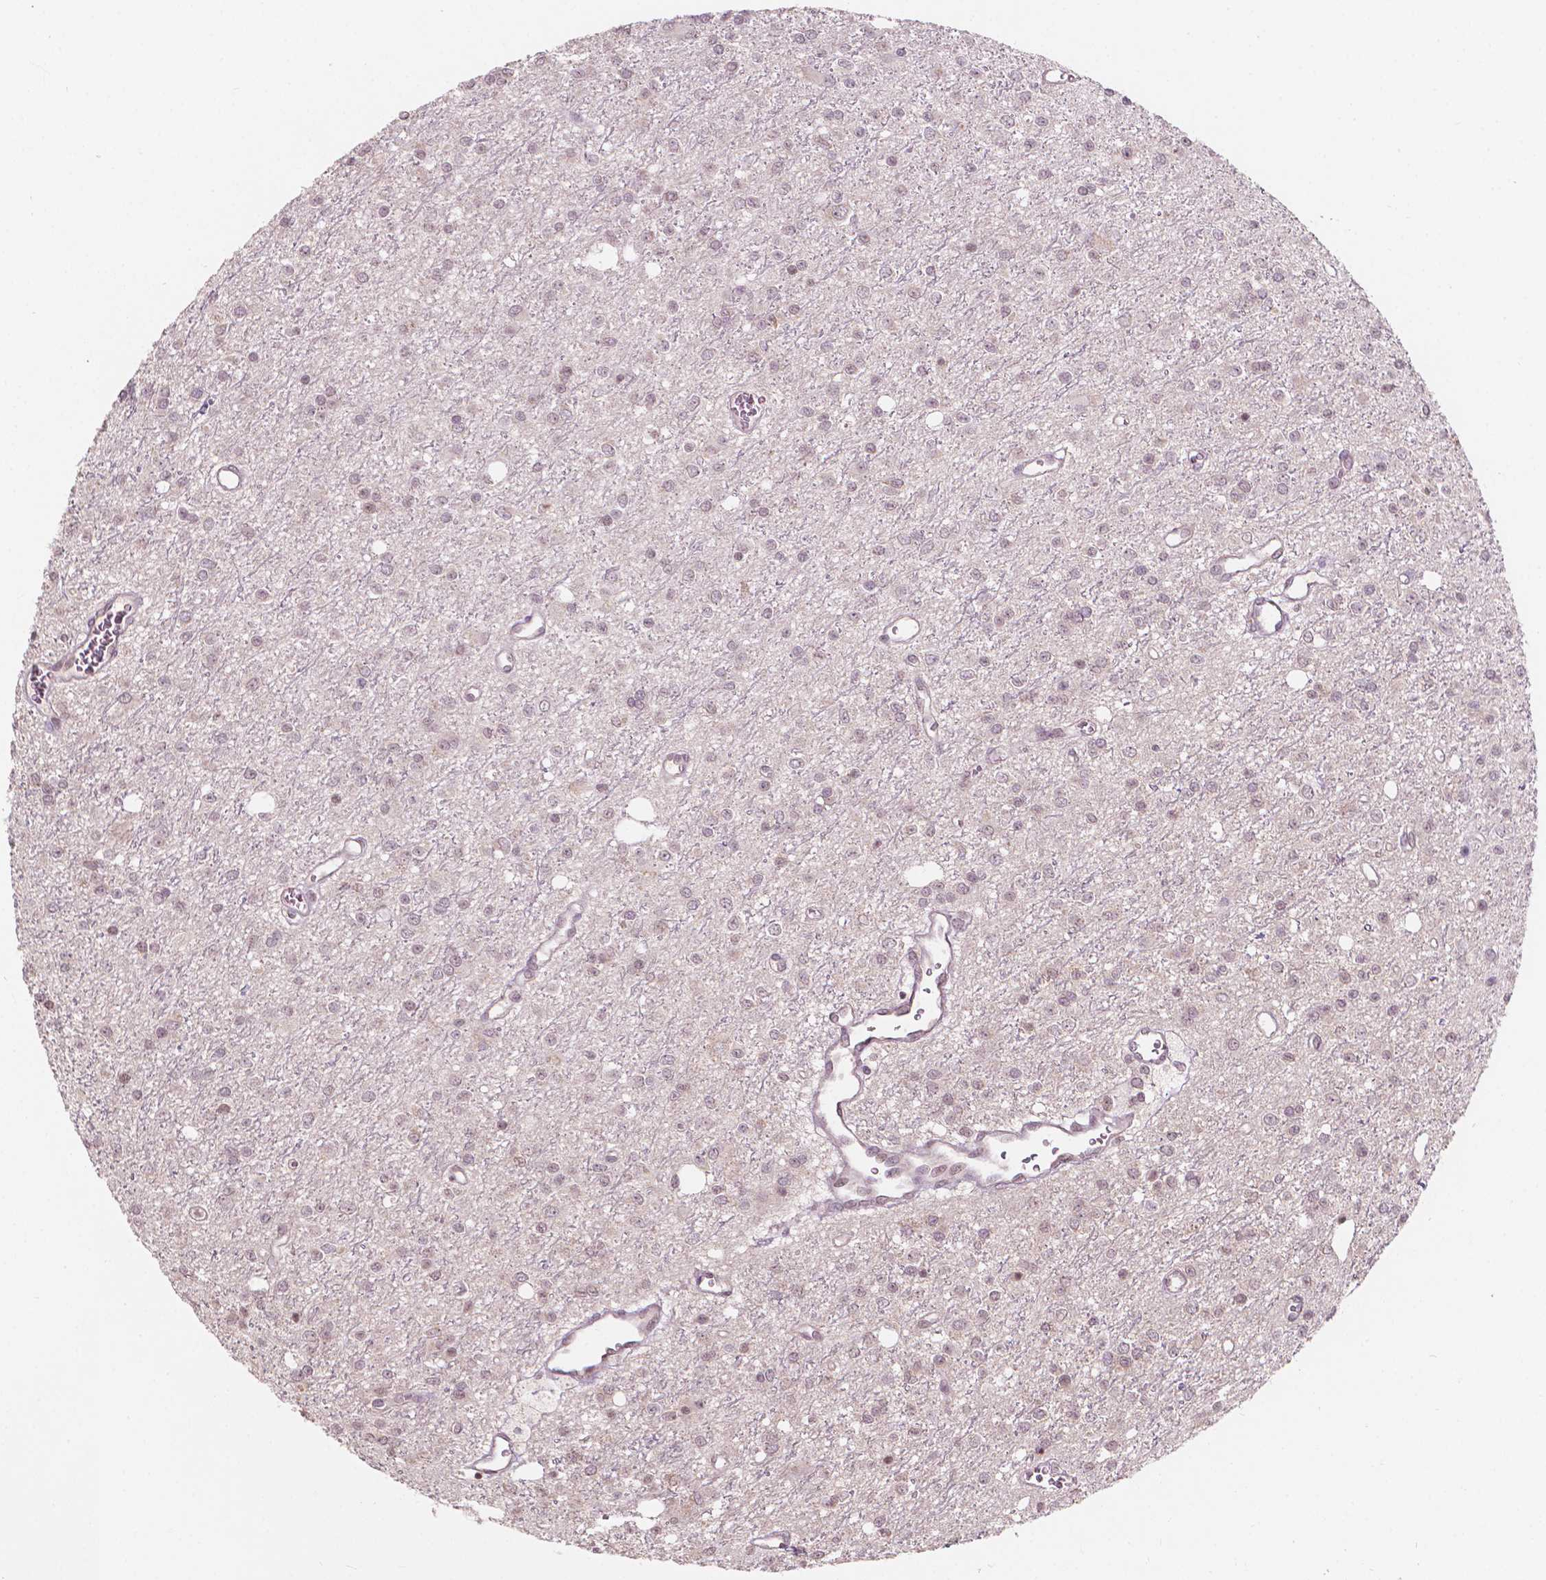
{"staining": {"intensity": "negative", "quantity": "none", "location": "none"}, "tissue": "glioma", "cell_type": "Tumor cells", "image_type": "cancer", "snomed": [{"axis": "morphology", "description": "Glioma, malignant, Low grade"}, {"axis": "topography", "description": "Brain"}], "caption": "Tumor cells are negative for brown protein staining in malignant low-grade glioma. Brightfield microscopy of immunohistochemistry (IHC) stained with DAB (brown) and hematoxylin (blue), captured at high magnification.", "gene": "NOS1AP", "patient": {"sex": "female", "age": 45}}